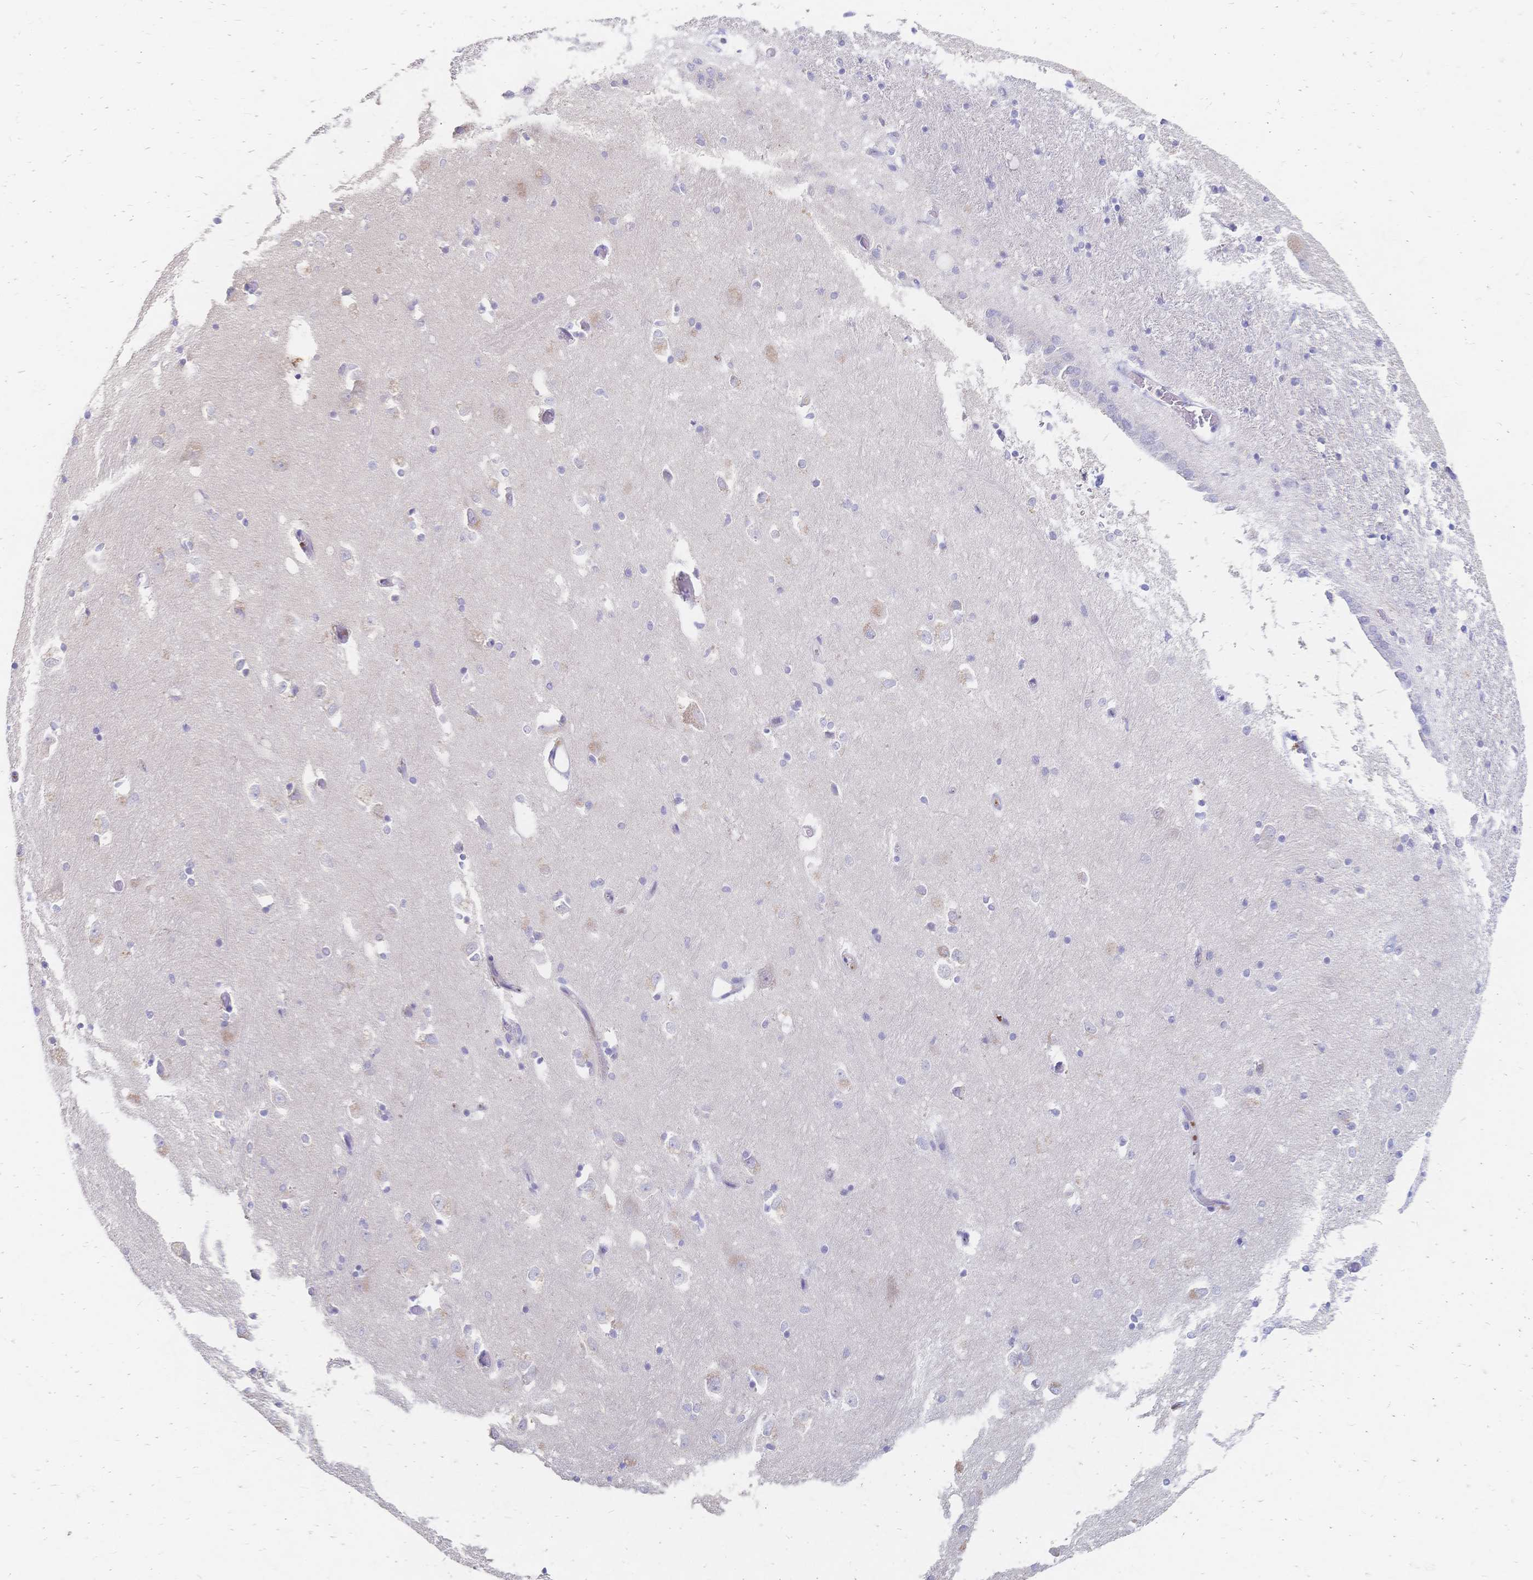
{"staining": {"intensity": "negative", "quantity": "none", "location": "none"}, "tissue": "caudate", "cell_type": "Glial cells", "image_type": "normal", "snomed": [{"axis": "morphology", "description": "Normal tissue, NOS"}, {"axis": "topography", "description": "Lateral ventricle wall"}, {"axis": "topography", "description": "Hippocampus"}], "caption": "The IHC photomicrograph has no significant expression in glial cells of caudate. Brightfield microscopy of immunohistochemistry (IHC) stained with DAB (3,3'-diaminobenzidine) (brown) and hematoxylin (blue), captured at high magnification.", "gene": "VWC2L", "patient": {"sex": "female", "age": 63}}